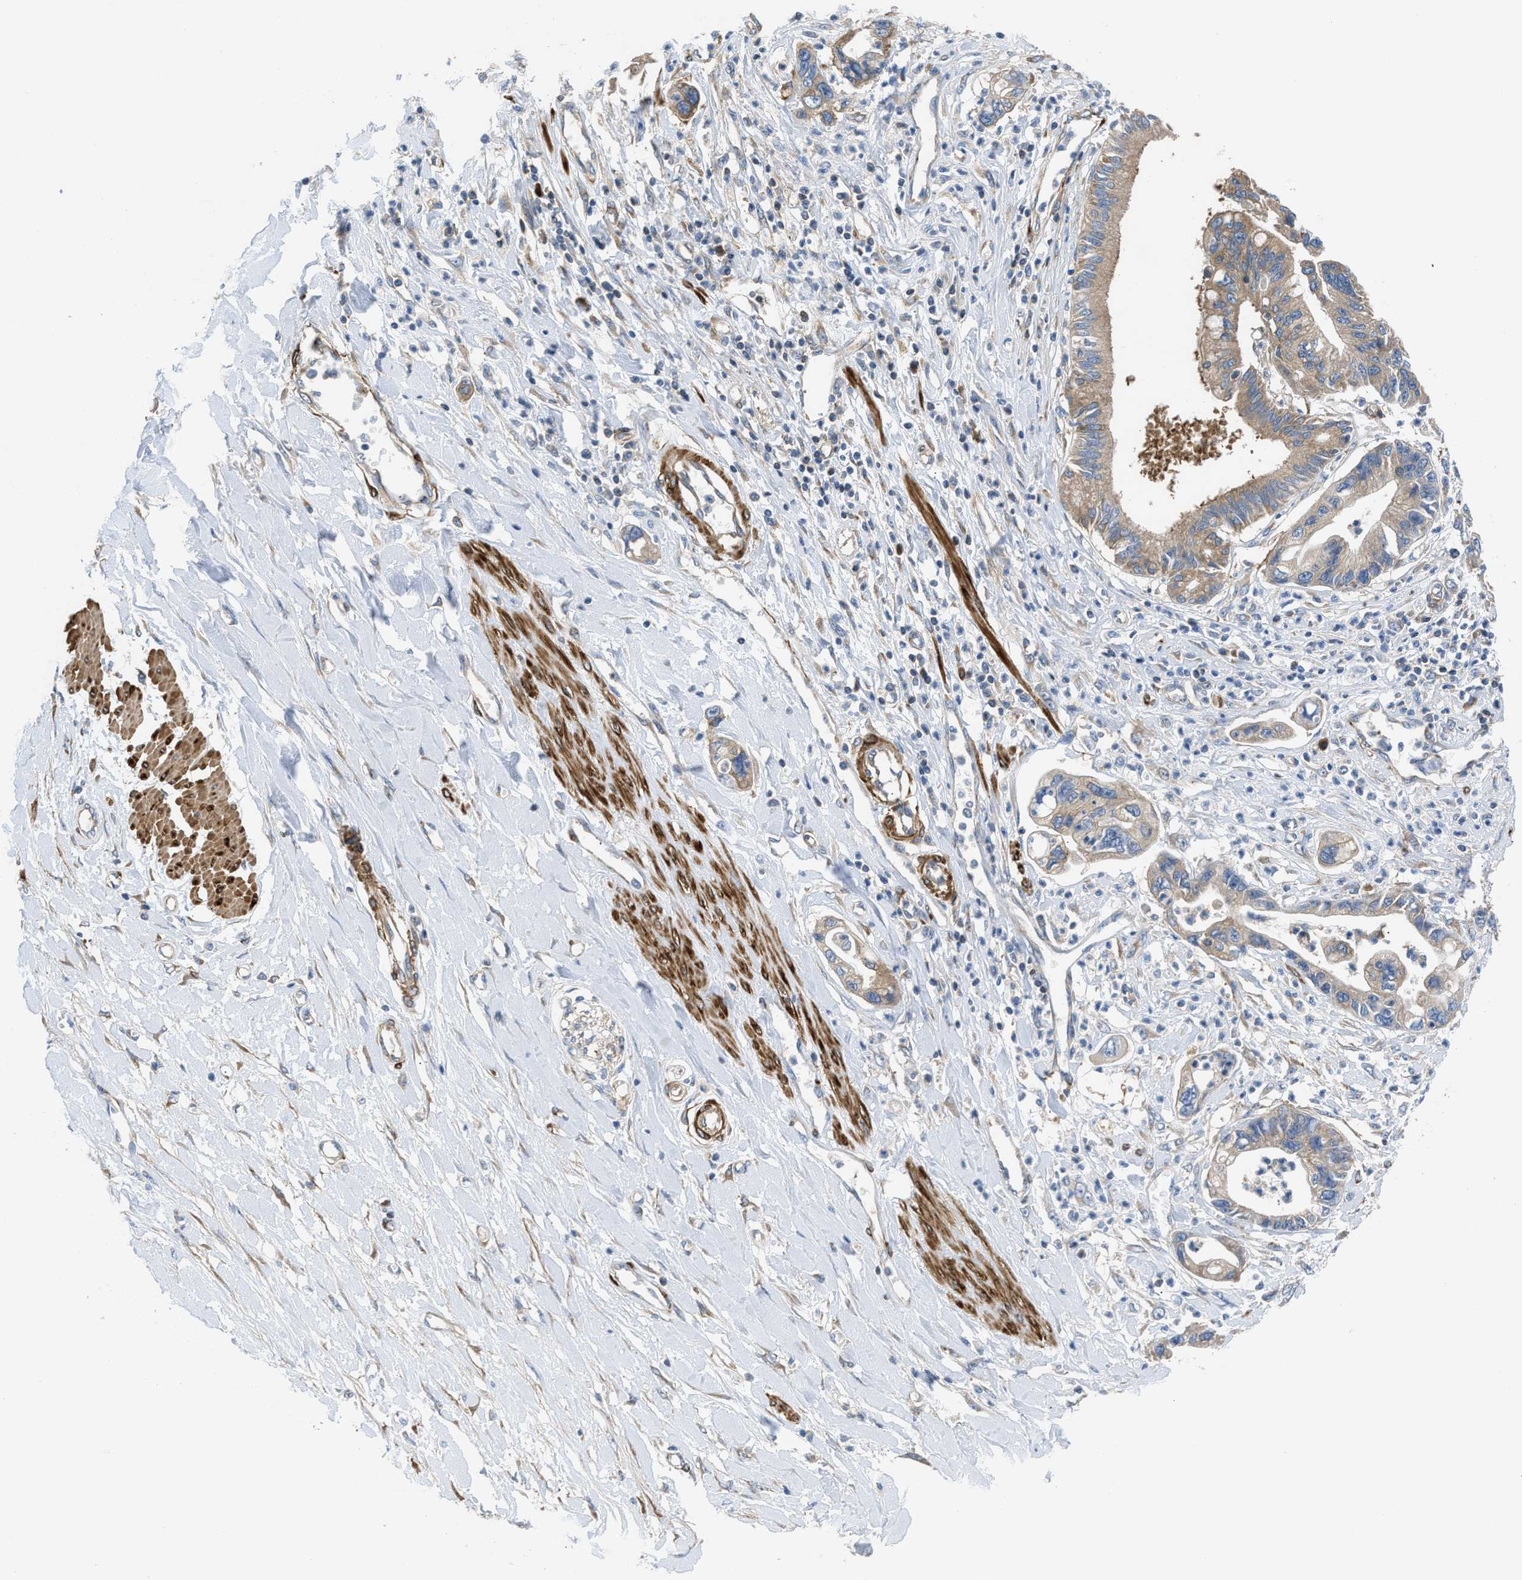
{"staining": {"intensity": "moderate", "quantity": ">75%", "location": "cytoplasmic/membranous"}, "tissue": "pancreatic cancer", "cell_type": "Tumor cells", "image_type": "cancer", "snomed": [{"axis": "morphology", "description": "Adenocarcinoma, NOS"}, {"axis": "topography", "description": "Pancreas"}], "caption": "The photomicrograph shows immunohistochemical staining of pancreatic cancer. There is moderate cytoplasmic/membranous positivity is present in about >75% of tumor cells.", "gene": "CHKB", "patient": {"sex": "male", "age": 56}}